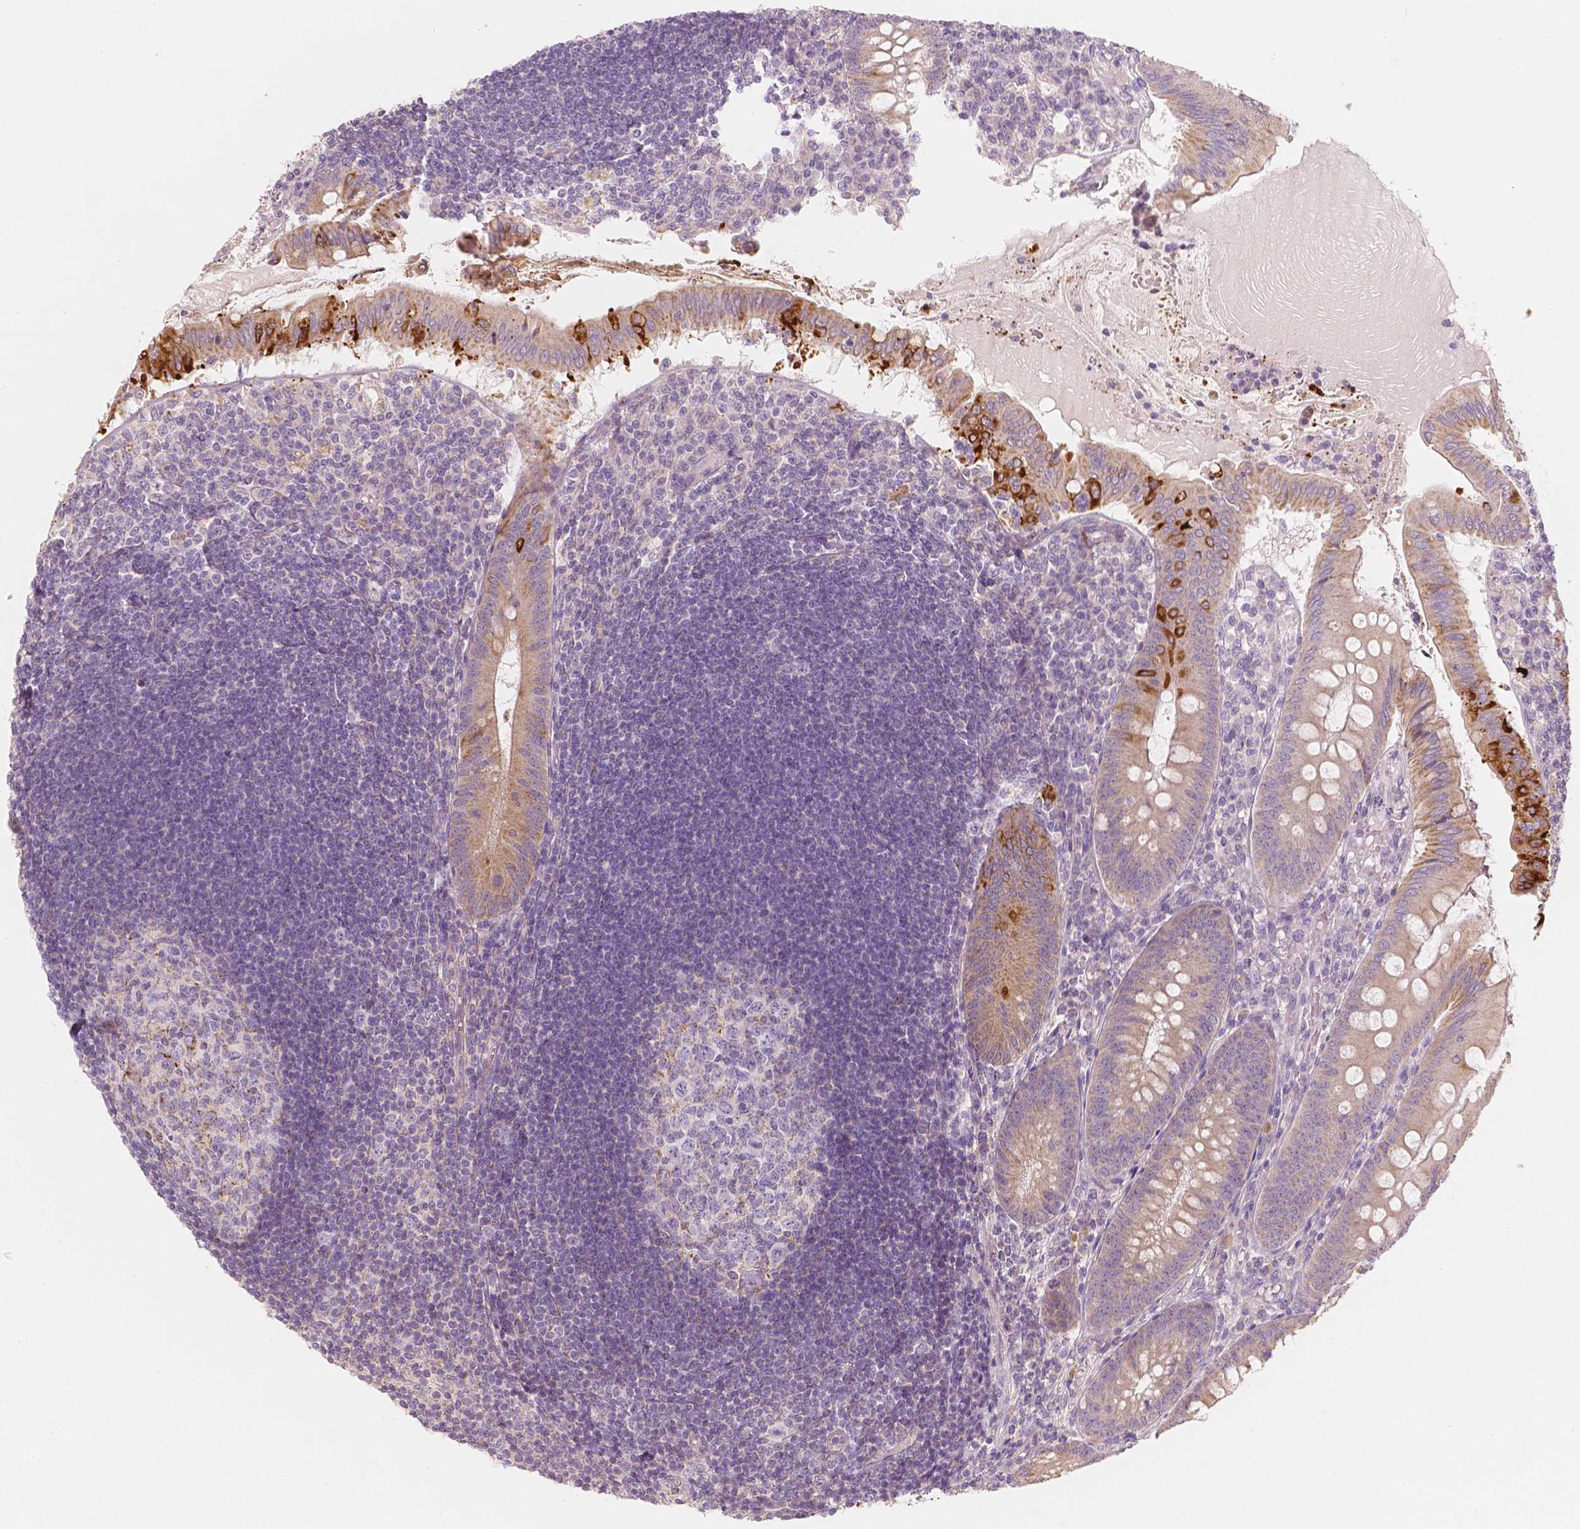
{"staining": {"intensity": "strong", "quantity": "<25%", "location": "cytoplasmic/membranous"}, "tissue": "appendix", "cell_type": "Glandular cells", "image_type": "normal", "snomed": [{"axis": "morphology", "description": "Normal tissue, NOS"}, {"axis": "morphology", "description": "Inflammation, NOS"}, {"axis": "topography", "description": "Appendix"}], "caption": "Appendix was stained to show a protein in brown. There is medium levels of strong cytoplasmic/membranous expression in approximately <25% of glandular cells. The protein of interest is shown in brown color, while the nuclei are stained blue.", "gene": "SHPK", "patient": {"sex": "male", "age": 16}}